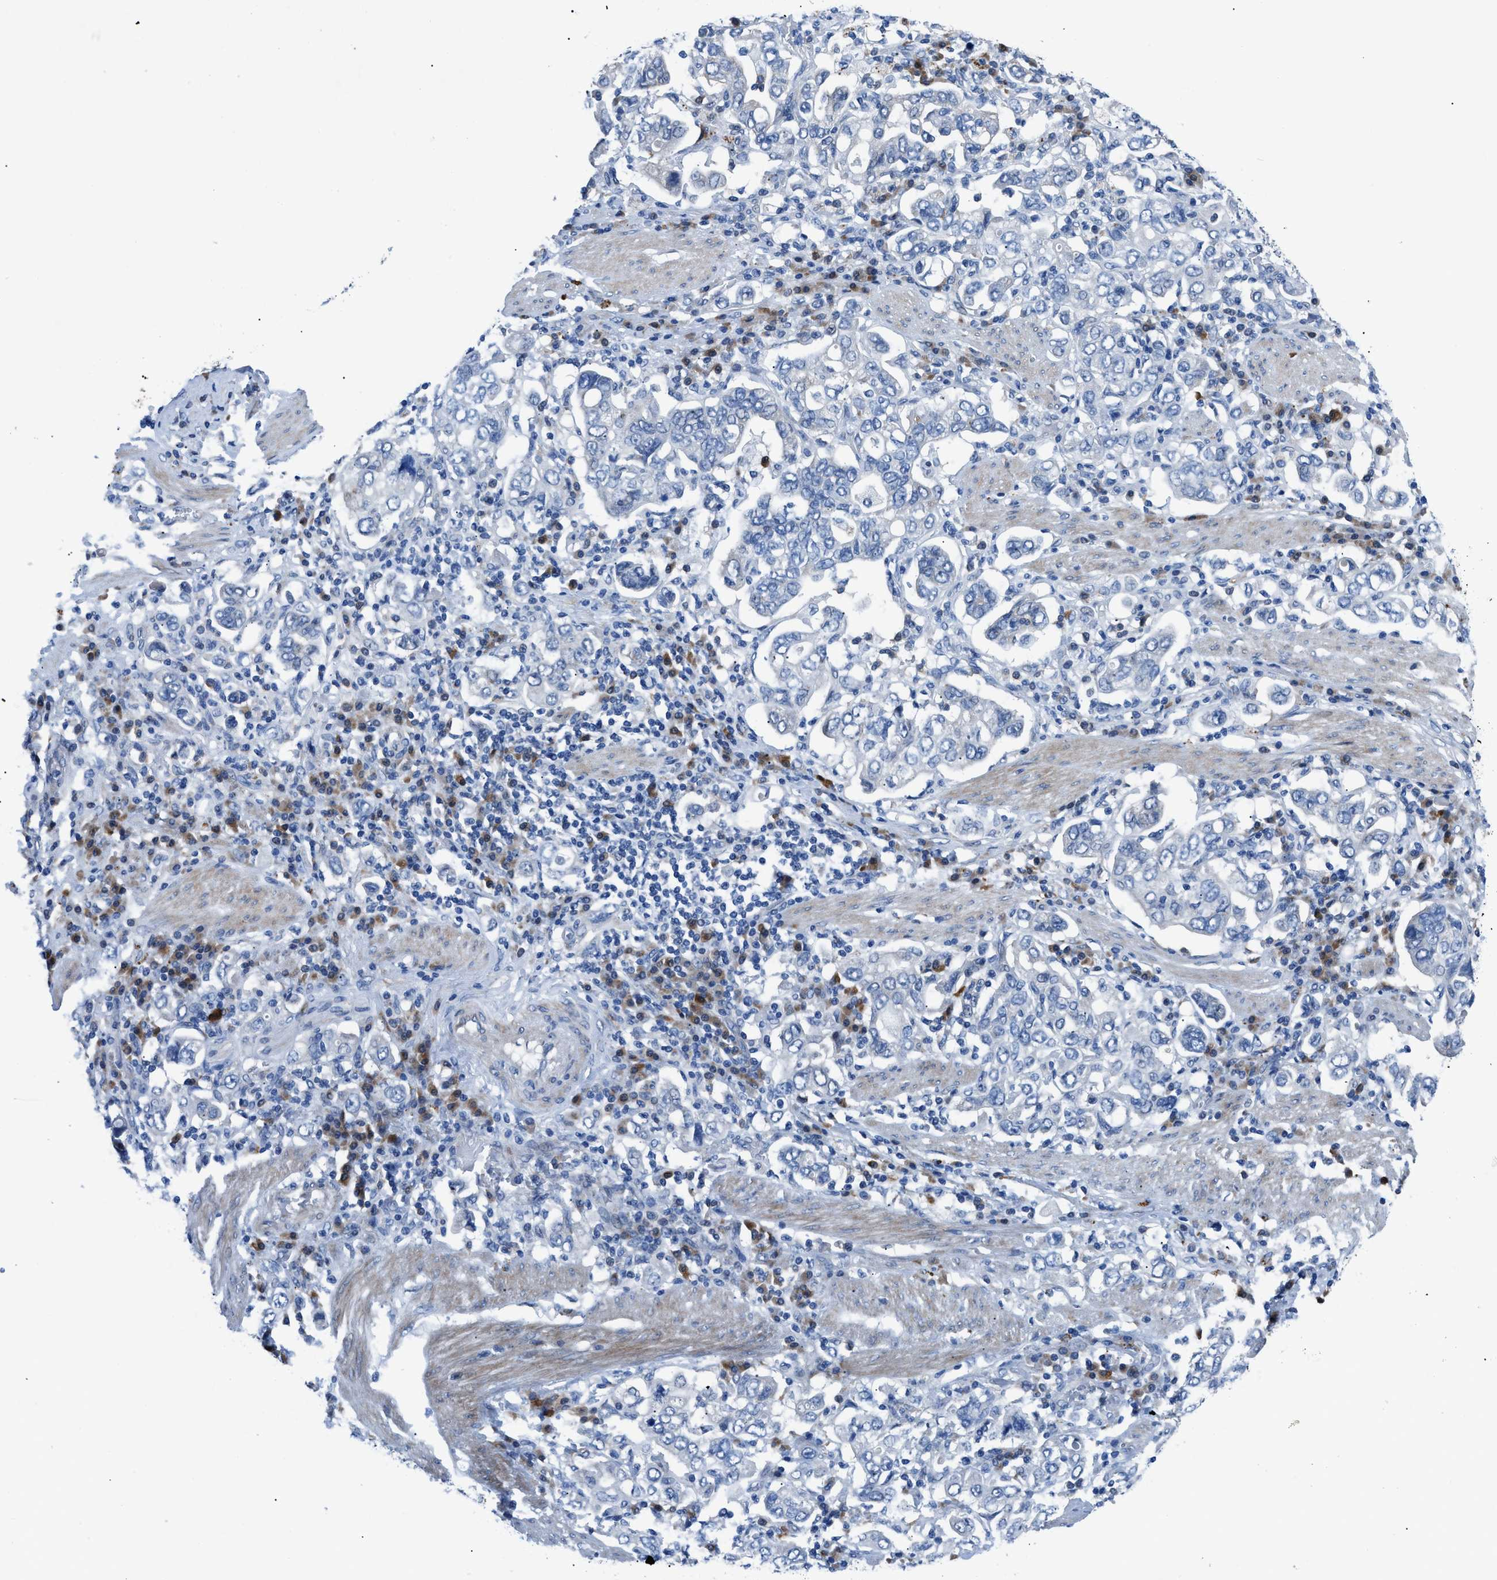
{"staining": {"intensity": "negative", "quantity": "none", "location": "none"}, "tissue": "stomach cancer", "cell_type": "Tumor cells", "image_type": "cancer", "snomed": [{"axis": "morphology", "description": "Adenocarcinoma, NOS"}, {"axis": "topography", "description": "Stomach, upper"}], "caption": "This histopathology image is of adenocarcinoma (stomach) stained with immunohistochemistry to label a protein in brown with the nuclei are counter-stained blue. There is no positivity in tumor cells. (DAB IHC, high magnification).", "gene": "UAP1", "patient": {"sex": "male", "age": 62}}